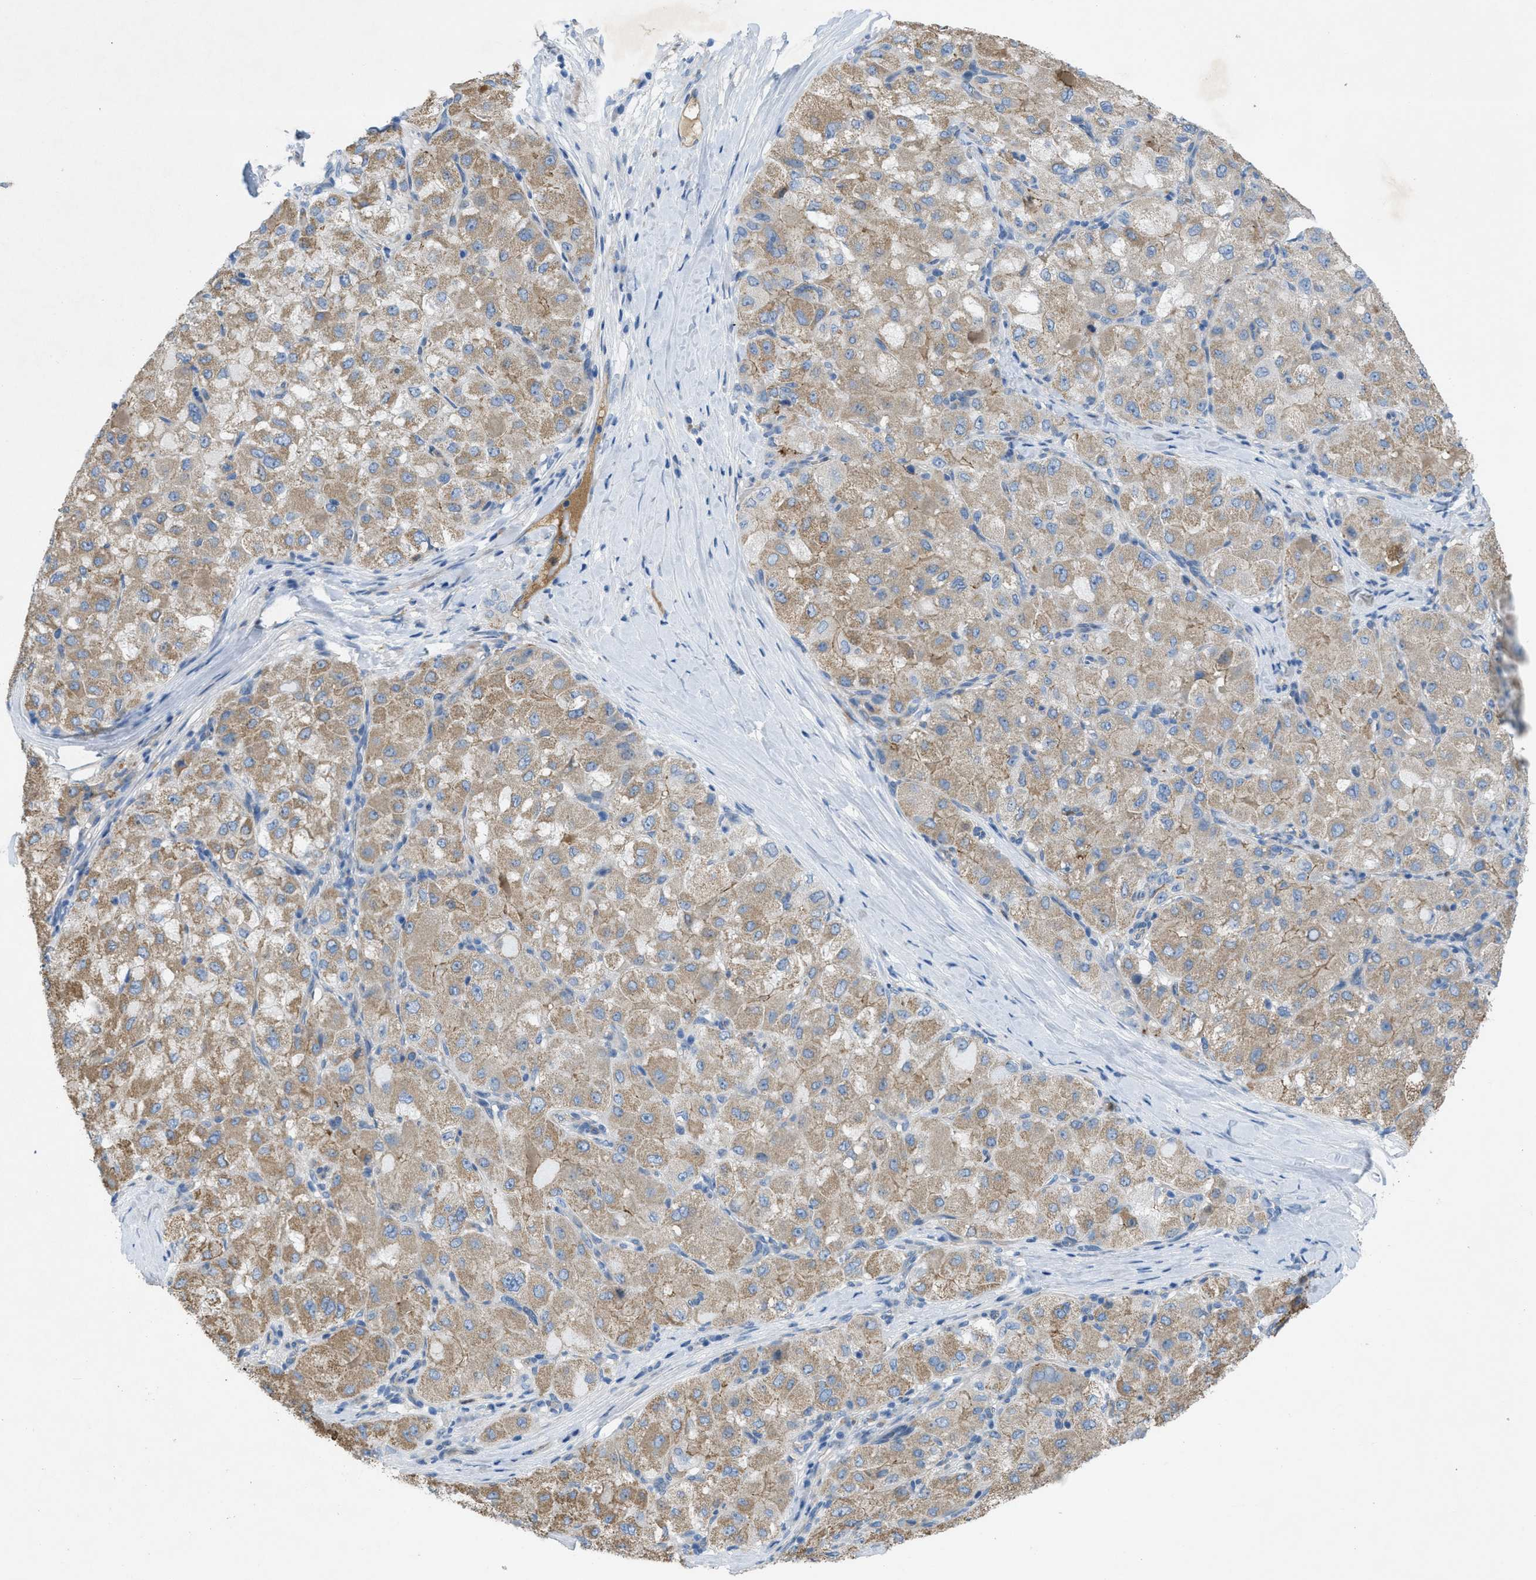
{"staining": {"intensity": "moderate", "quantity": ">75%", "location": "cytoplasmic/membranous"}, "tissue": "liver cancer", "cell_type": "Tumor cells", "image_type": "cancer", "snomed": [{"axis": "morphology", "description": "Carcinoma, Hepatocellular, NOS"}, {"axis": "topography", "description": "Liver"}], "caption": "Protein analysis of liver hepatocellular carcinoma tissue shows moderate cytoplasmic/membranous expression in about >75% of tumor cells.", "gene": "CRB3", "patient": {"sex": "male", "age": 80}}